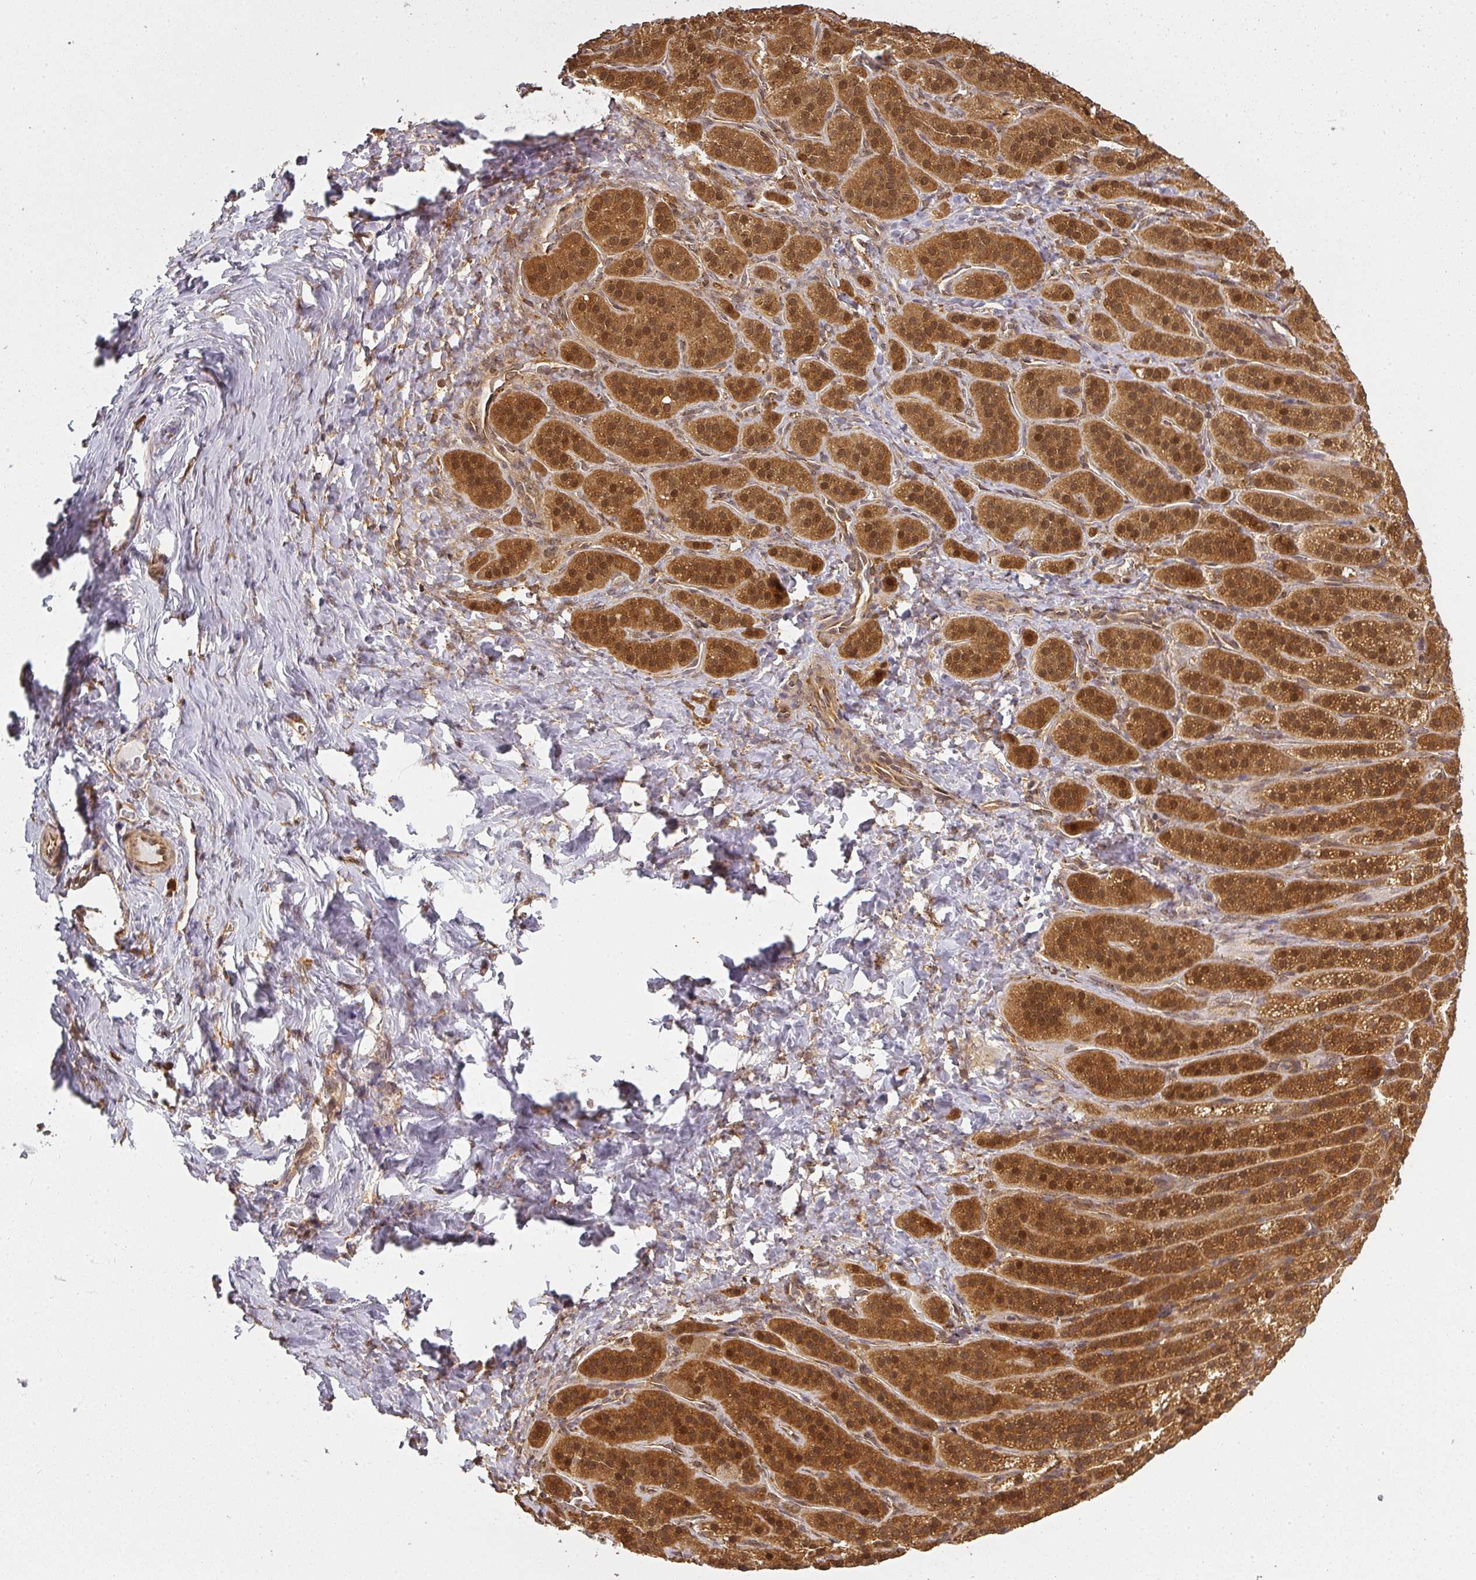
{"staining": {"intensity": "strong", "quantity": ">75%", "location": "cytoplasmic/membranous,nuclear"}, "tissue": "adrenal gland", "cell_type": "Glandular cells", "image_type": "normal", "snomed": [{"axis": "morphology", "description": "Normal tissue, NOS"}, {"axis": "topography", "description": "Adrenal gland"}], "caption": "A high amount of strong cytoplasmic/membranous,nuclear expression is identified in approximately >75% of glandular cells in benign adrenal gland. (Brightfield microscopy of DAB IHC at high magnification).", "gene": "PPP6R3", "patient": {"sex": "female", "age": 41}}